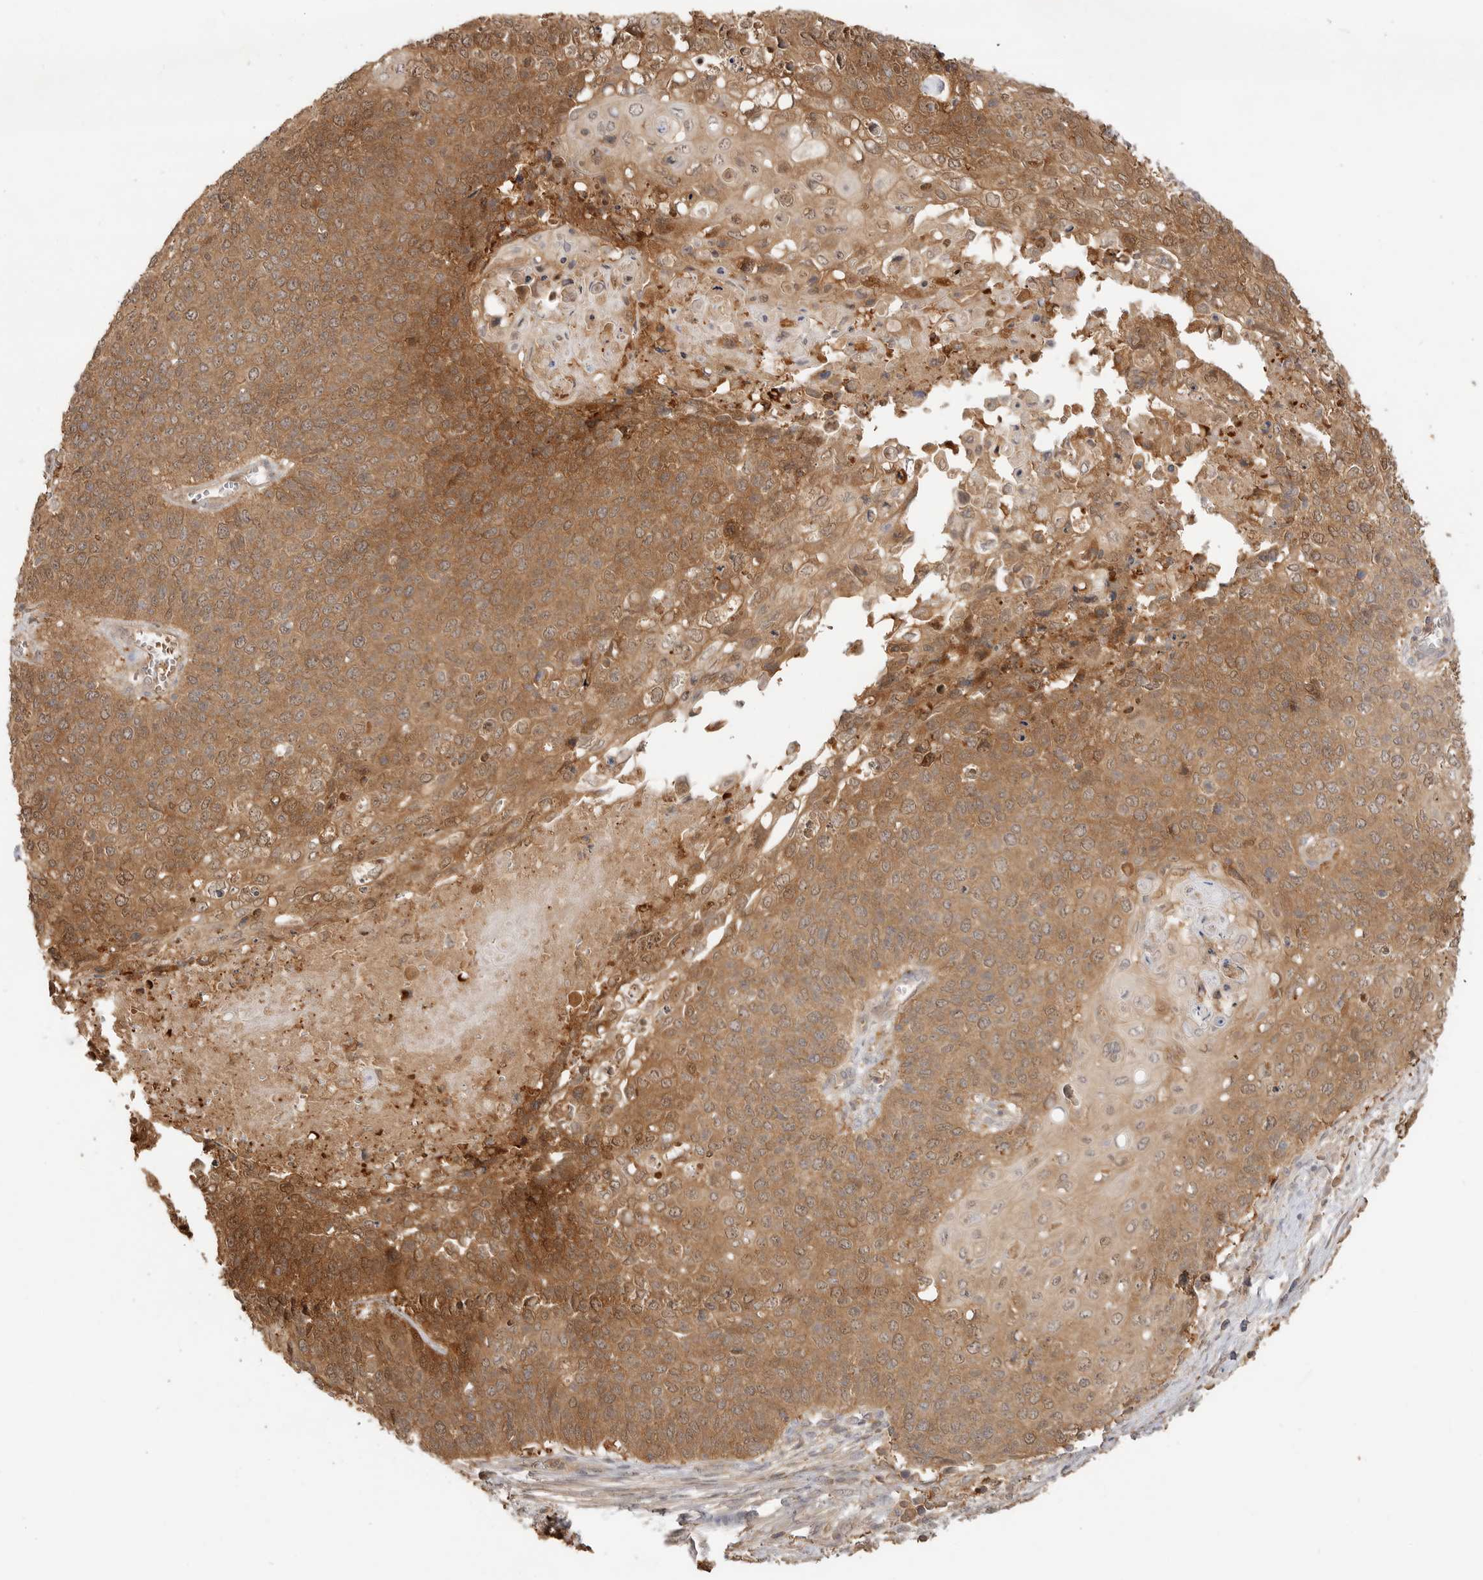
{"staining": {"intensity": "moderate", "quantity": ">75%", "location": "cytoplasmic/membranous"}, "tissue": "cervical cancer", "cell_type": "Tumor cells", "image_type": "cancer", "snomed": [{"axis": "morphology", "description": "Squamous cell carcinoma, NOS"}, {"axis": "topography", "description": "Cervix"}], "caption": "Immunohistochemical staining of human cervical squamous cell carcinoma demonstrates medium levels of moderate cytoplasmic/membranous protein positivity in about >75% of tumor cells. The staining is performed using DAB brown chromogen to label protein expression. The nuclei are counter-stained blue using hematoxylin.", "gene": "CLDN12", "patient": {"sex": "female", "age": 39}}